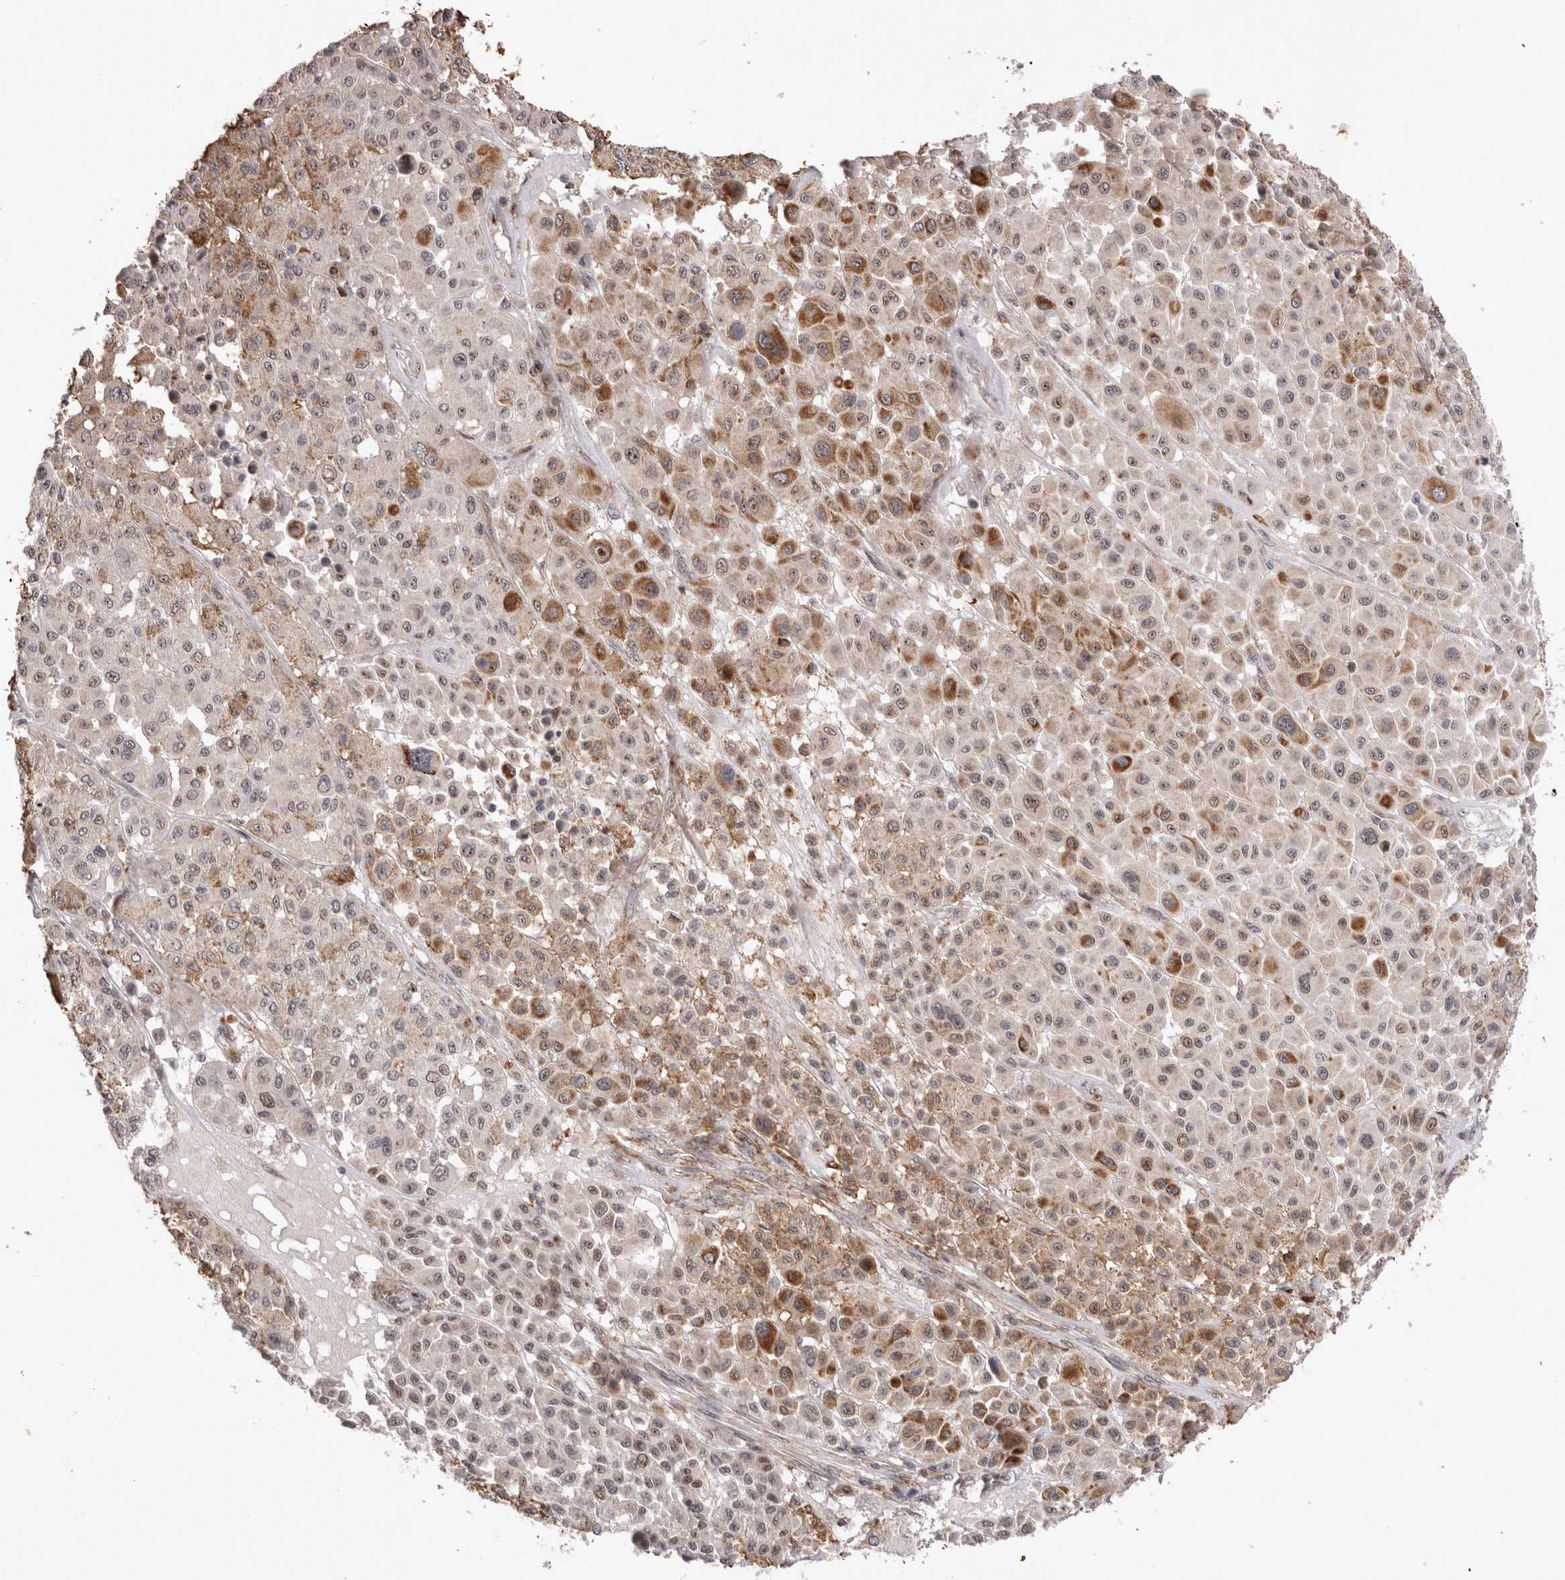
{"staining": {"intensity": "moderate", "quantity": "<25%", "location": "nuclear"}, "tissue": "melanoma", "cell_type": "Tumor cells", "image_type": "cancer", "snomed": [{"axis": "morphology", "description": "Malignant melanoma, Metastatic site"}, {"axis": "topography", "description": "Soft tissue"}], "caption": "The immunohistochemical stain shows moderate nuclear positivity in tumor cells of malignant melanoma (metastatic site) tissue.", "gene": "STK11", "patient": {"sex": "male", "age": 41}}